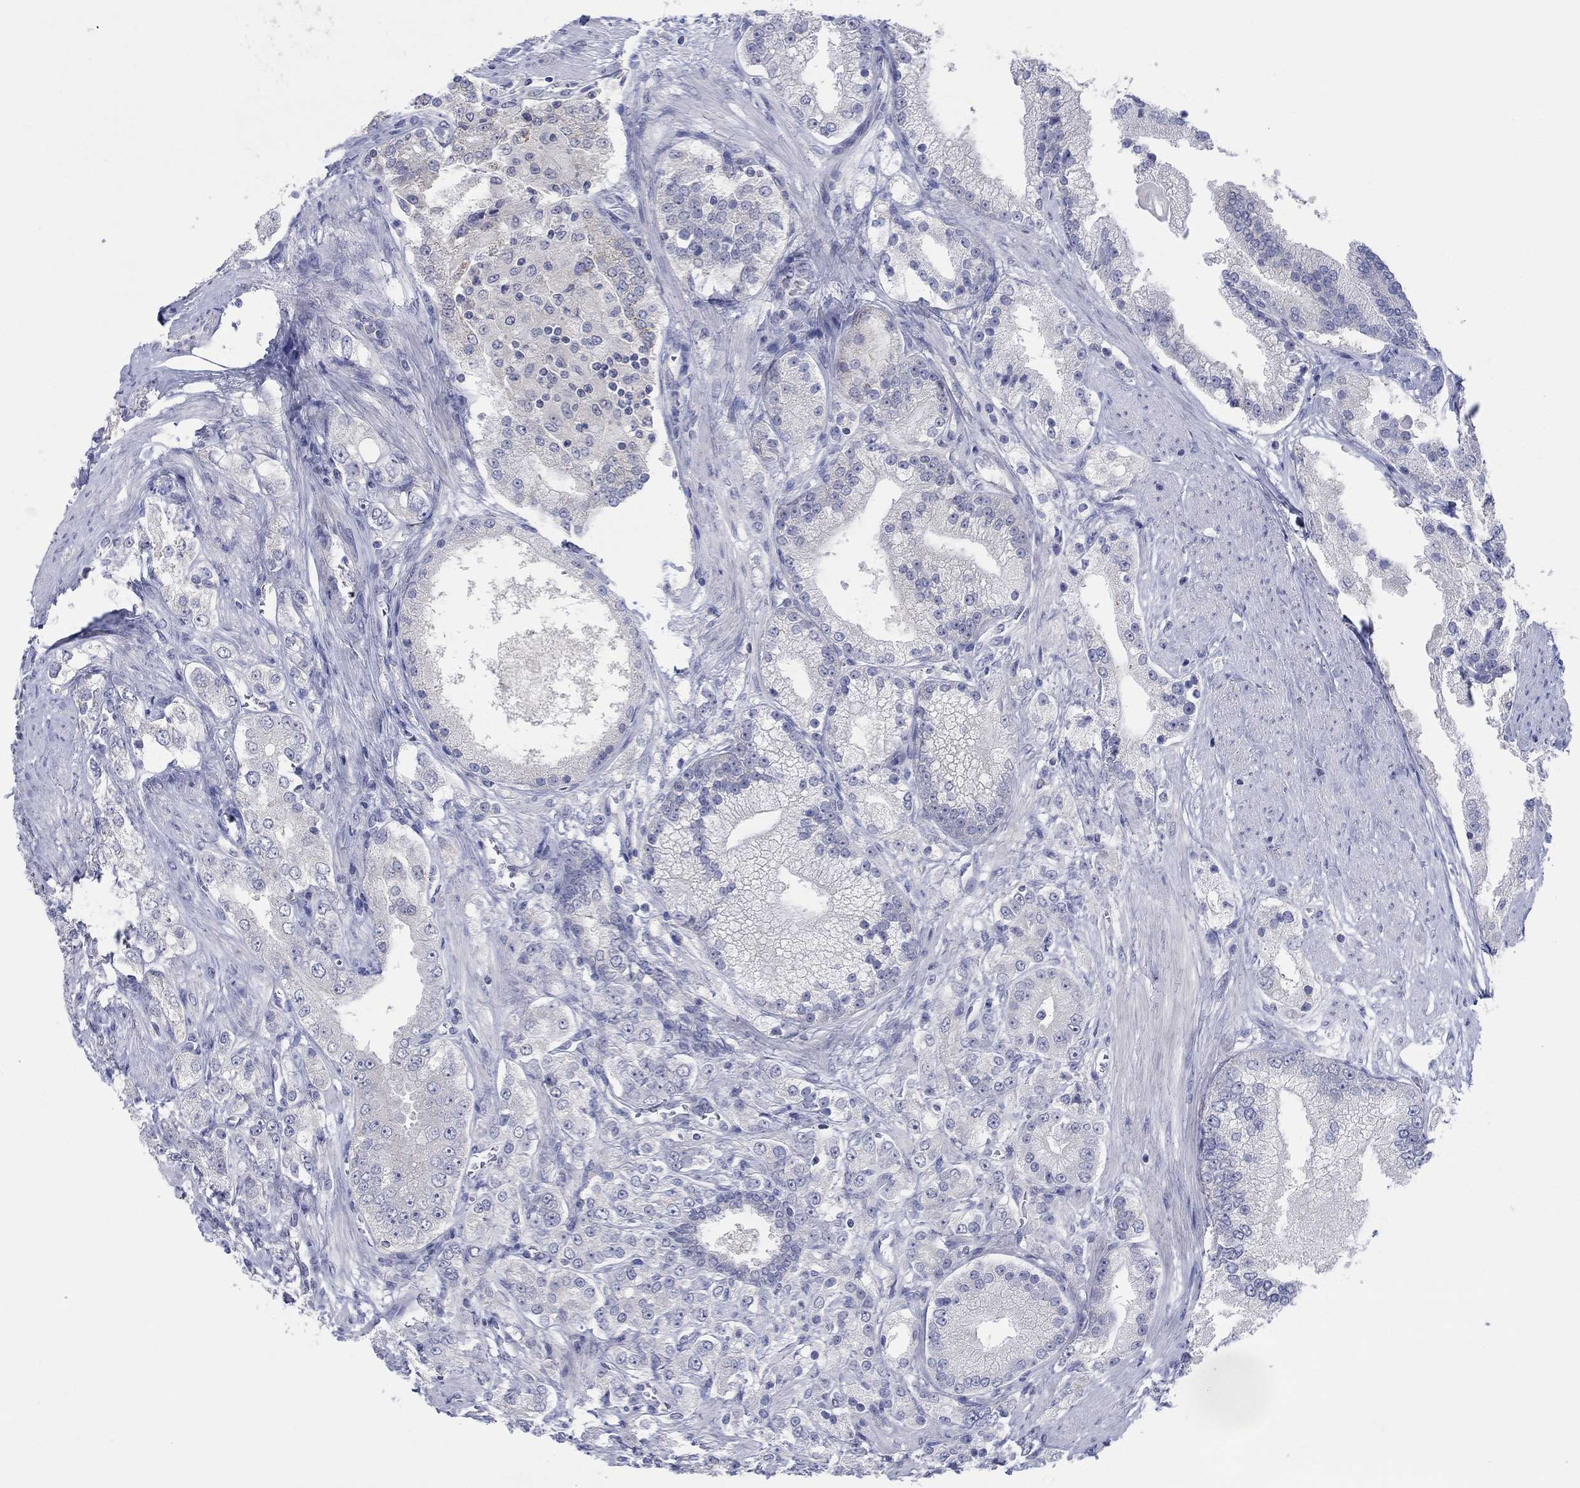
{"staining": {"intensity": "negative", "quantity": "none", "location": "none"}, "tissue": "prostate cancer", "cell_type": "Tumor cells", "image_type": "cancer", "snomed": [{"axis": "morphology", "description": "Adenocarcinoma, NOS"}, {"axis": "topography", "description": "Prostate and seminal vesicle, NOS"}, {"axis": "topography", "description": "Prostate"}], "caption": "Photomicrograph shows no protein positivity in tumor cells of prostate adenocarcinoma tissue. (DAB immunohistochemistry (IHC) visualized using brightfield microscopy, high magnification).", "gene": "FER1L6", "patient": {"sex": "male", "age": 67}}